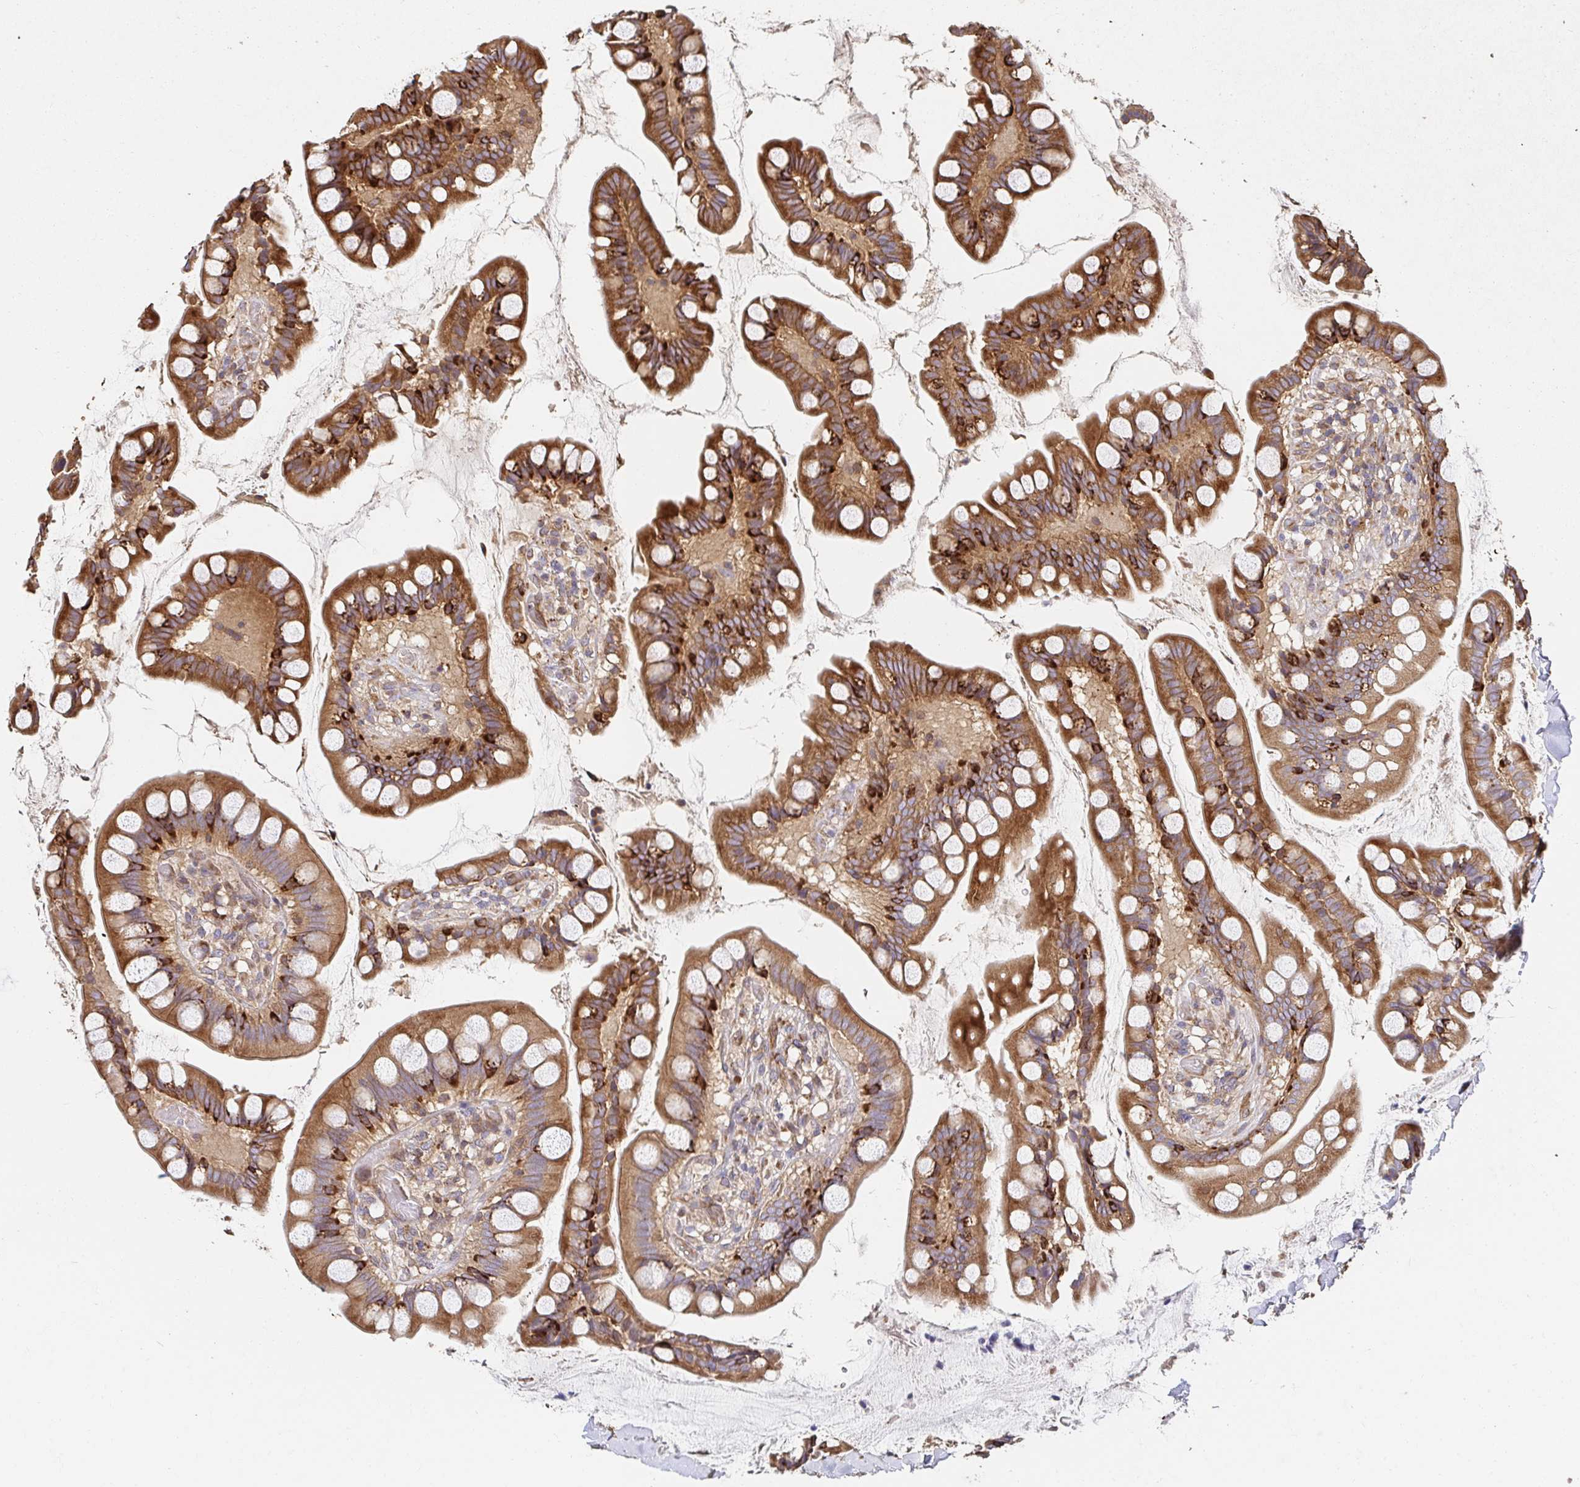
{"staining": {"intensity": "strong", "quantity": ">75%", "location": "cytoplasmic/membranous"}, "tissue": "small intestine", "cell_type": "Glandular cells", "image_type": "normal", "snomed": [{"axis": "morphology", "description": "Normal tissue, NOS"}, {"axis": "topography", "description": "Small intestine"}], "caption": "Human small intestine stained for a protein (brown) demonstrates strong cytoplasmic/membranous positive staining in about >75% of glandular cells.", "gene": "APBB1", "patient": {"sex": "male", "age": 70}}